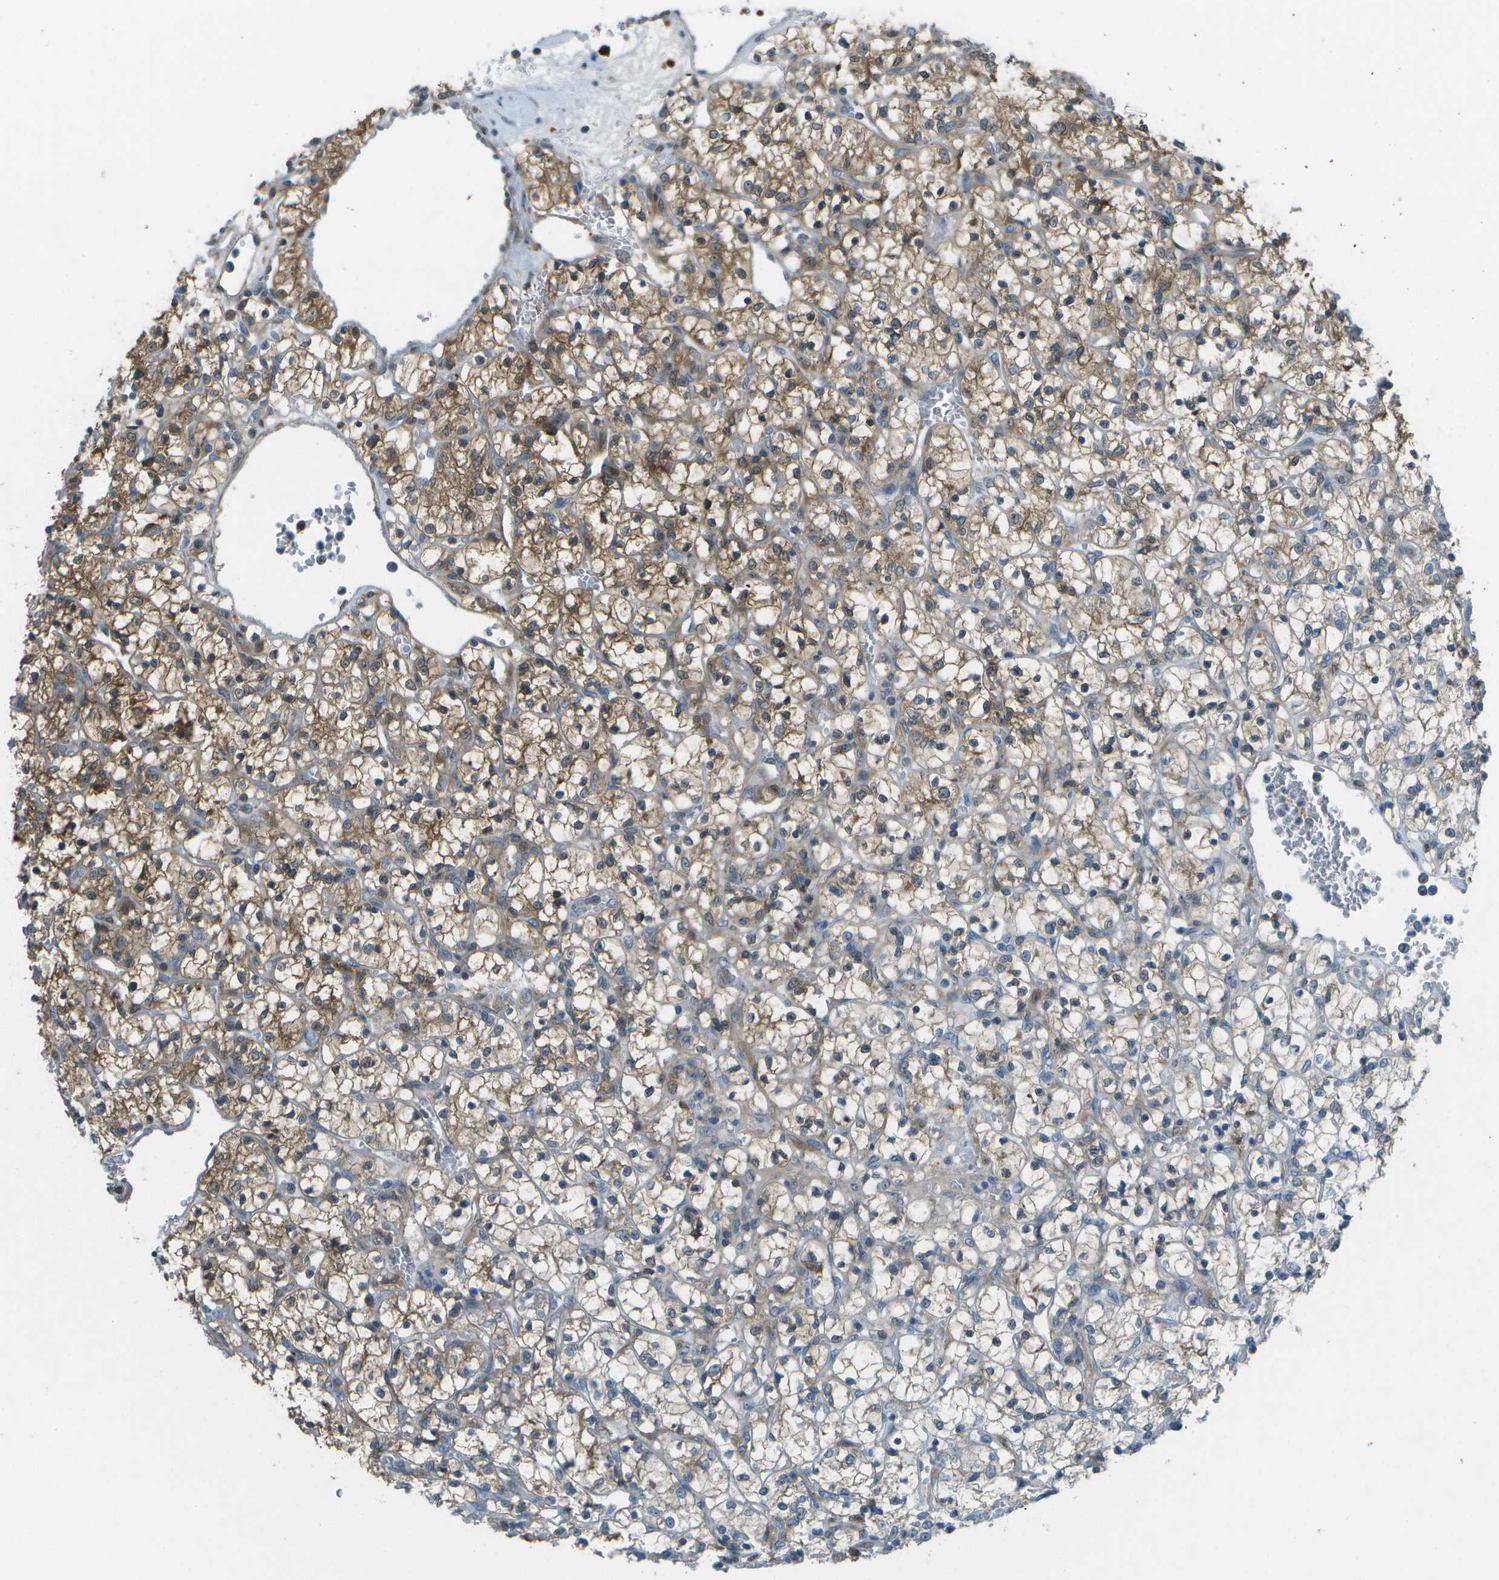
{"staining": {"intensity": "moderate", "quantity": ">75%", "location": "cytoplasmic/membranous"}, "tissue": "renal cancer", "cell_type": "Tumor cells", "image_type": "cancer", "snomed": [{"axis": "morphology", "description": "Adenocarcinoma, NOS"}, {"axis": "topography", "description": "Kidney"}], "caption": "Immunohistochemistry (IHC) image of human adenocarcinoma (renal) stained for a protein (brown), which shows medium levels of moderate cytoplasmic/membranous staining in approximately >75% of tumor cells.", "gene": "CDH23", "patient": {"sex": "female", "age": 69}}